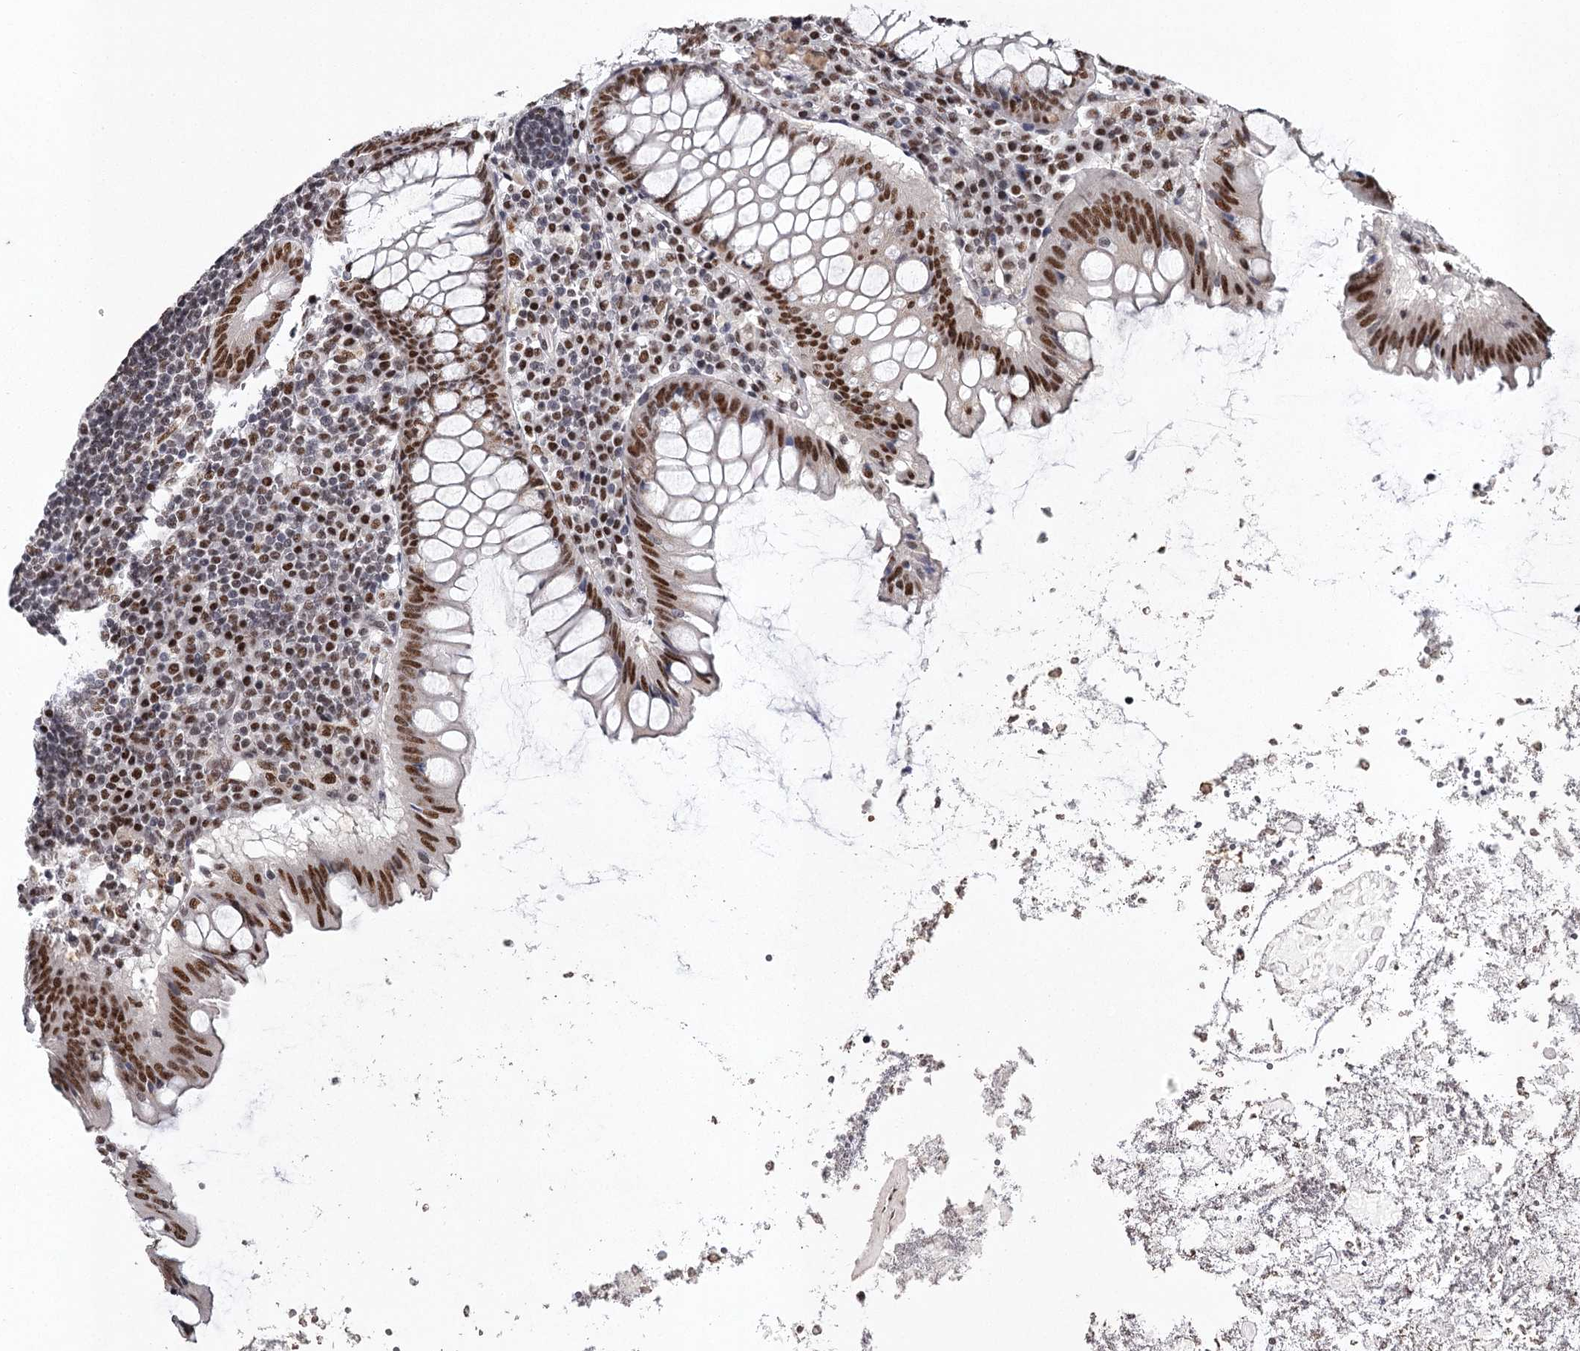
{"staining": {"intensity": "strong", "quantity": ">75%", "location": "nuclear"}, "tissue": "appendix", "cell_type": "Glandular cells", "image_type": "normal", "snomed": [{"axis": "morphology", "description": "Normal tissue, NOS"}, {"axis": "topography", "description": "Appendix"}], "caption": "Appendix stained for a protein exhibits strong nuclear positivity in glandular cells. (Brightfield microscopy of DAB IHC at high magnification).", "gene": "PSPC1", "patient": {"sex": "female", "age": 54}}